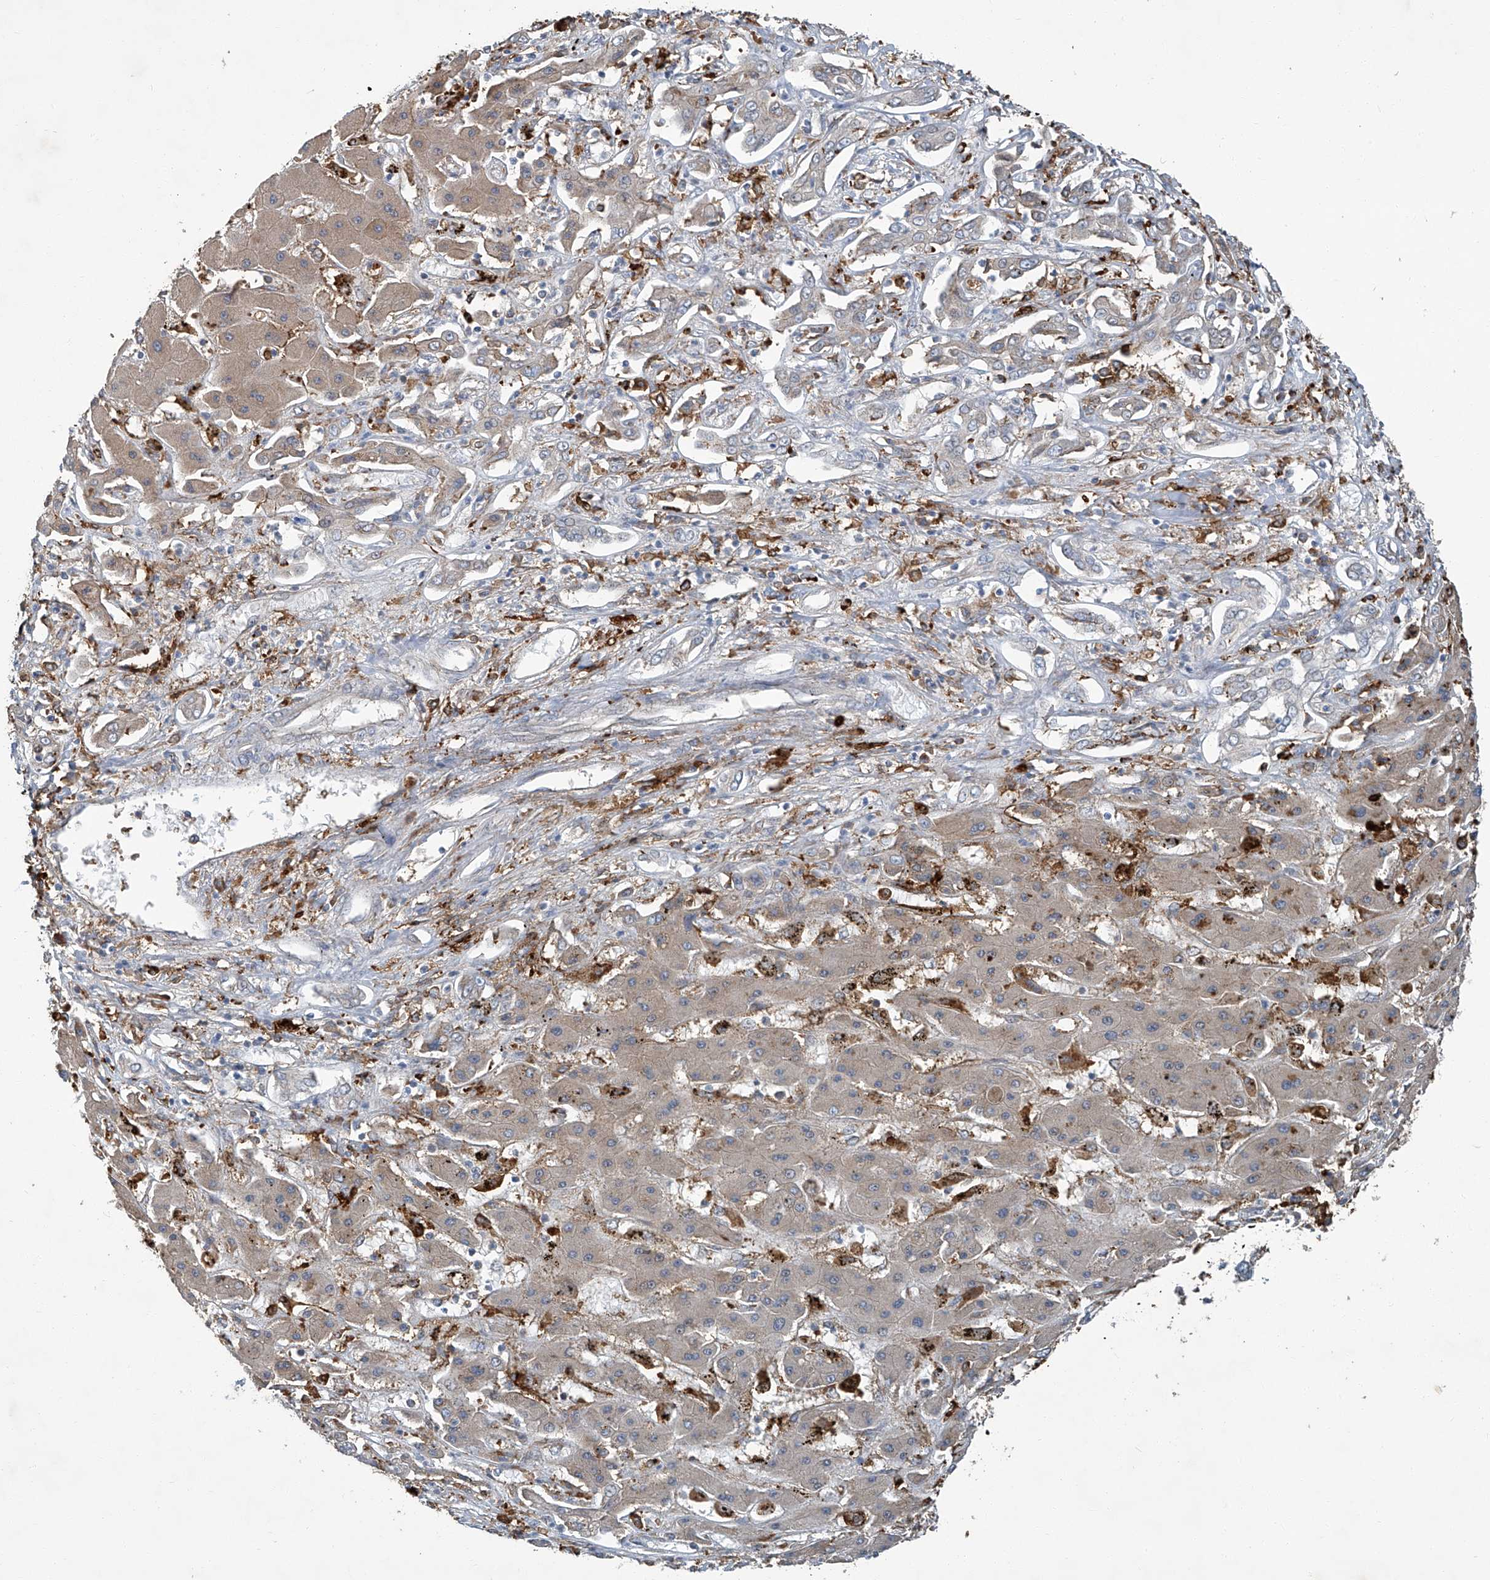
{"staining": {"intensity": "weak", "quantity": ">75%", "location": "cytoplasmic/membranous"}, "tissue": "liver cancer", "cell_type": "Tumor cells", "image_type": "cancer", "snomed": [{"axis": "morphology", "description": "Cholangiocarcinoma"}, {"axis": "topography", "description": "Liver"}], "caption": "A histopathology image showing weak cytoplasmic/membranous positivity in approximately >75% of tumor cells in cholangiocarcinoma (liver), as visualized by brown immunohistochemical staining.", "gene": "FAM167A", "patient": {"sex": "male", "age": 67}}